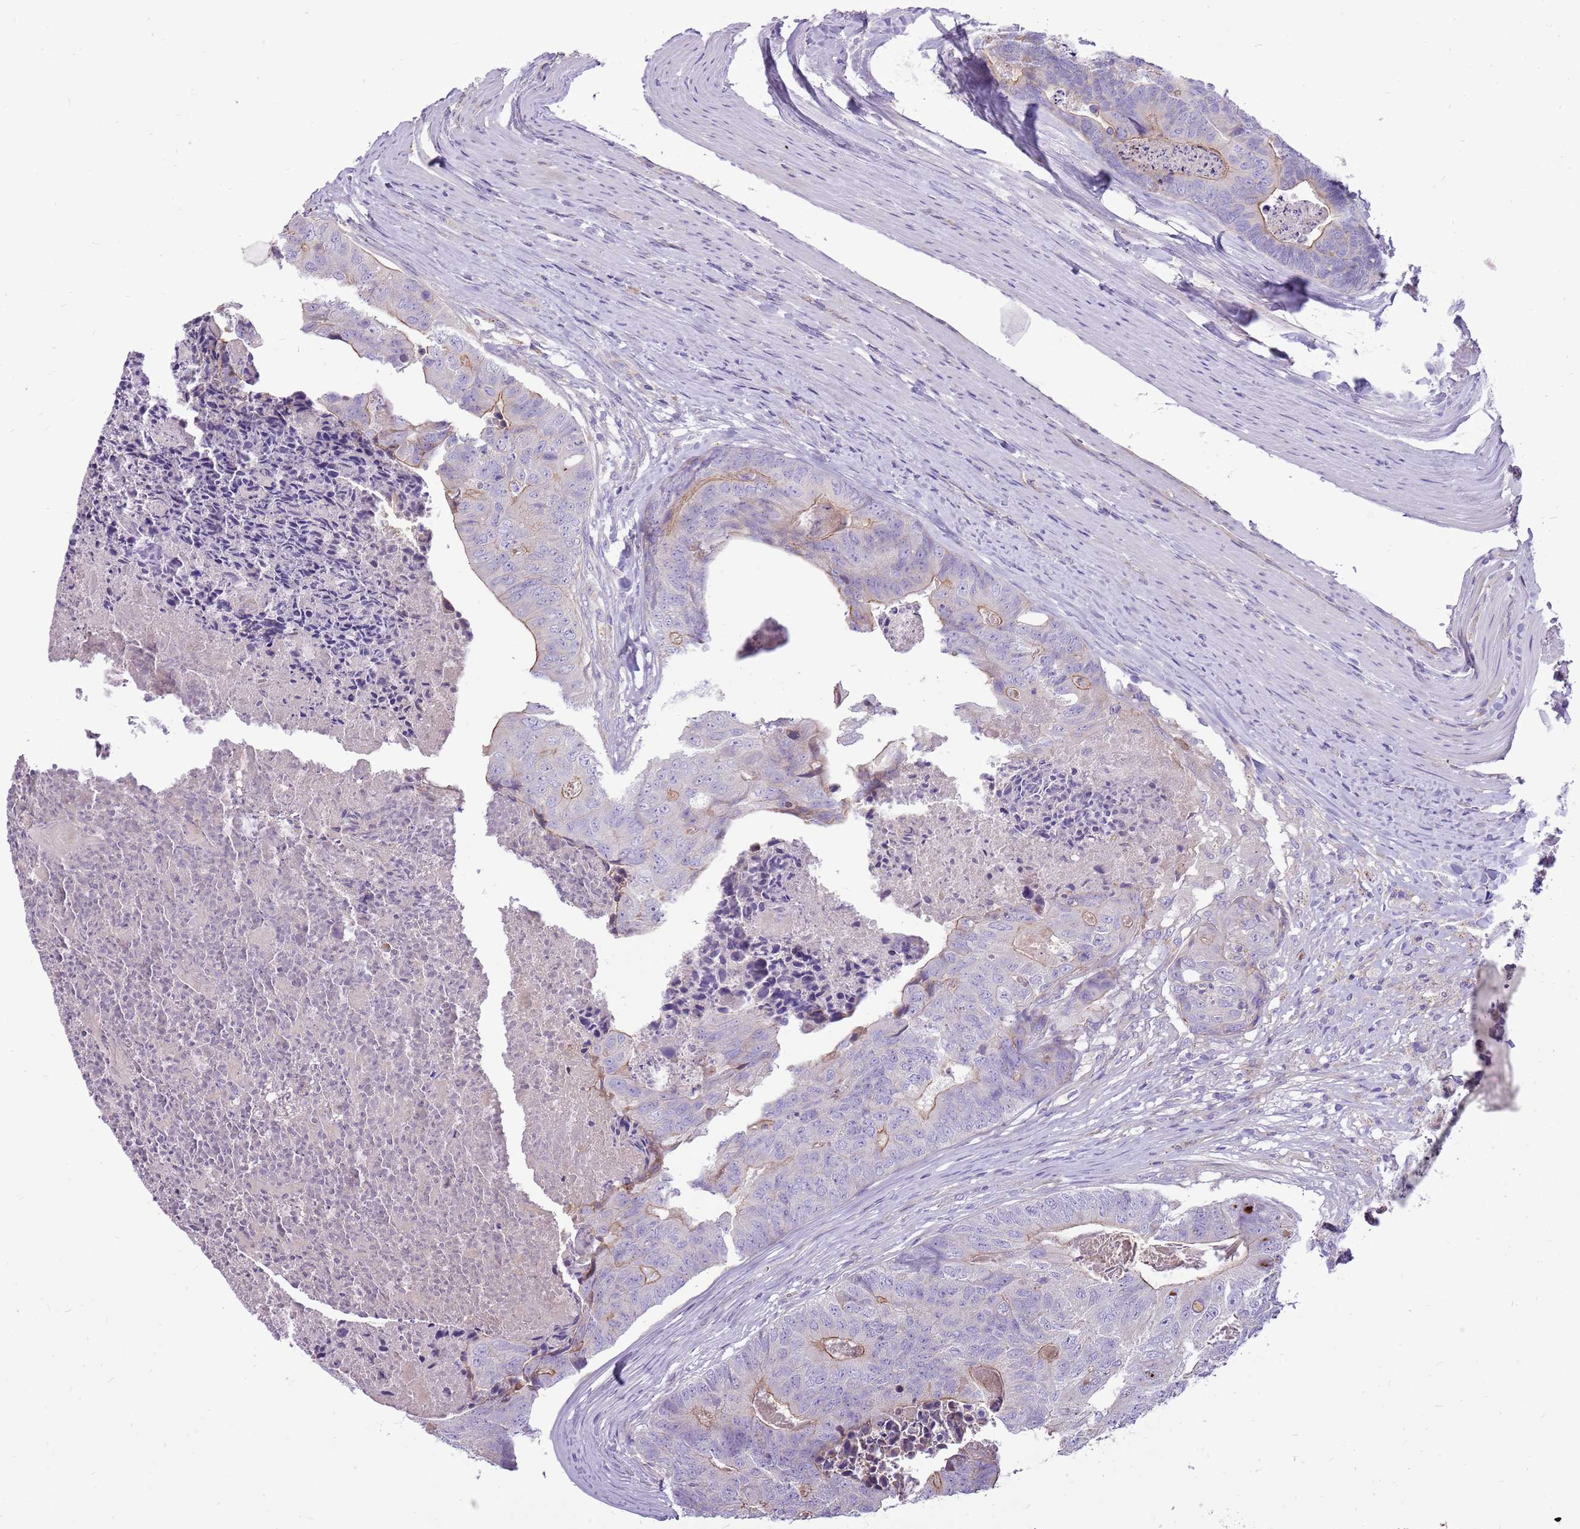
{"staining": {"intensity": "moderate", "quantity": "<25%", "location": "cytoplasmic/membranous"}, "tissue": "colorectal cancer", "cell_type": "Tumor cells", "image_type": "cancer", "snomed": [{"axis": "morphology", "description": "Adenocarcinoma, NOS"}, {"axis": "topography", "description": "Colon"}], "caption": "Immunohistochemistry histopathology image of neoplastic tissue: human colorectal adenocarcinoma stained using IHC reveals low levels of moderate protein expression localized specifically in the cytoplasmic/membranous of tumor cells, appearing as a cytoplasmic/membranous brown color.", "gene": "NTN4", "patient": {"sex": "female", "age": 67}}